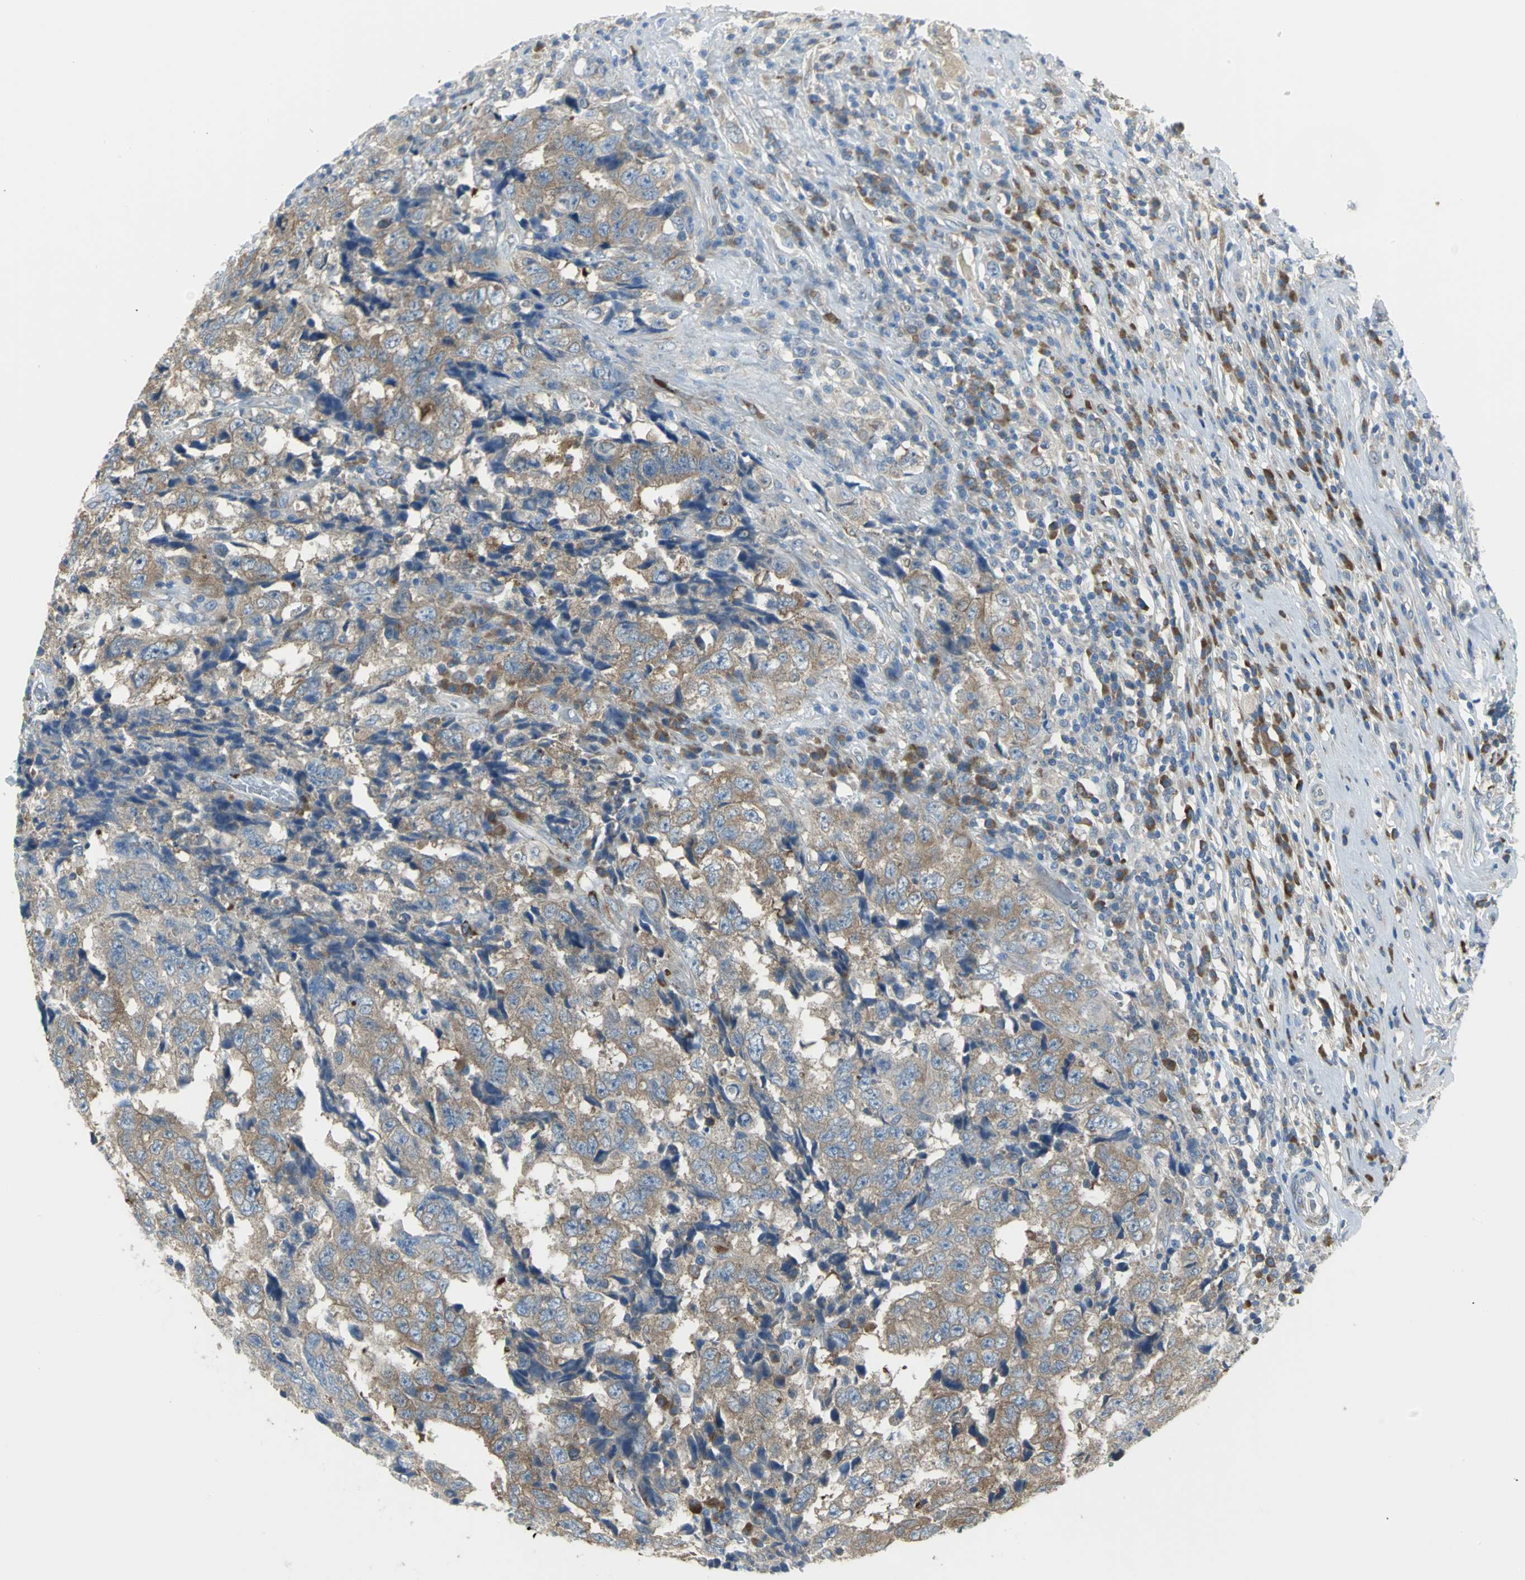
{"staining": {"intensity": "moderate", "quantity": ">75%", "location": "cytoplasmic/membranous"}, "tissue": "testis cancer", "cell_type": "Tumor cells", "image_type": "cancer", "snomed": [{"axis": "morphology", "description": "Necrosis, NOS"}, {"axis": "morphology", "description": "Carcinoma, Embryonal, NOS"}, {"axis": "topography", "description": "Testis"}], "caption": "About >75% of tumor cells in human embryonal carcinoma (testis) reveal moderate cytoplasmic/membranous protein staining as visualized by brown immunohistochemical staining.", "gene": "EIF5A", "patient": {"sex": "male", "age": 19}}